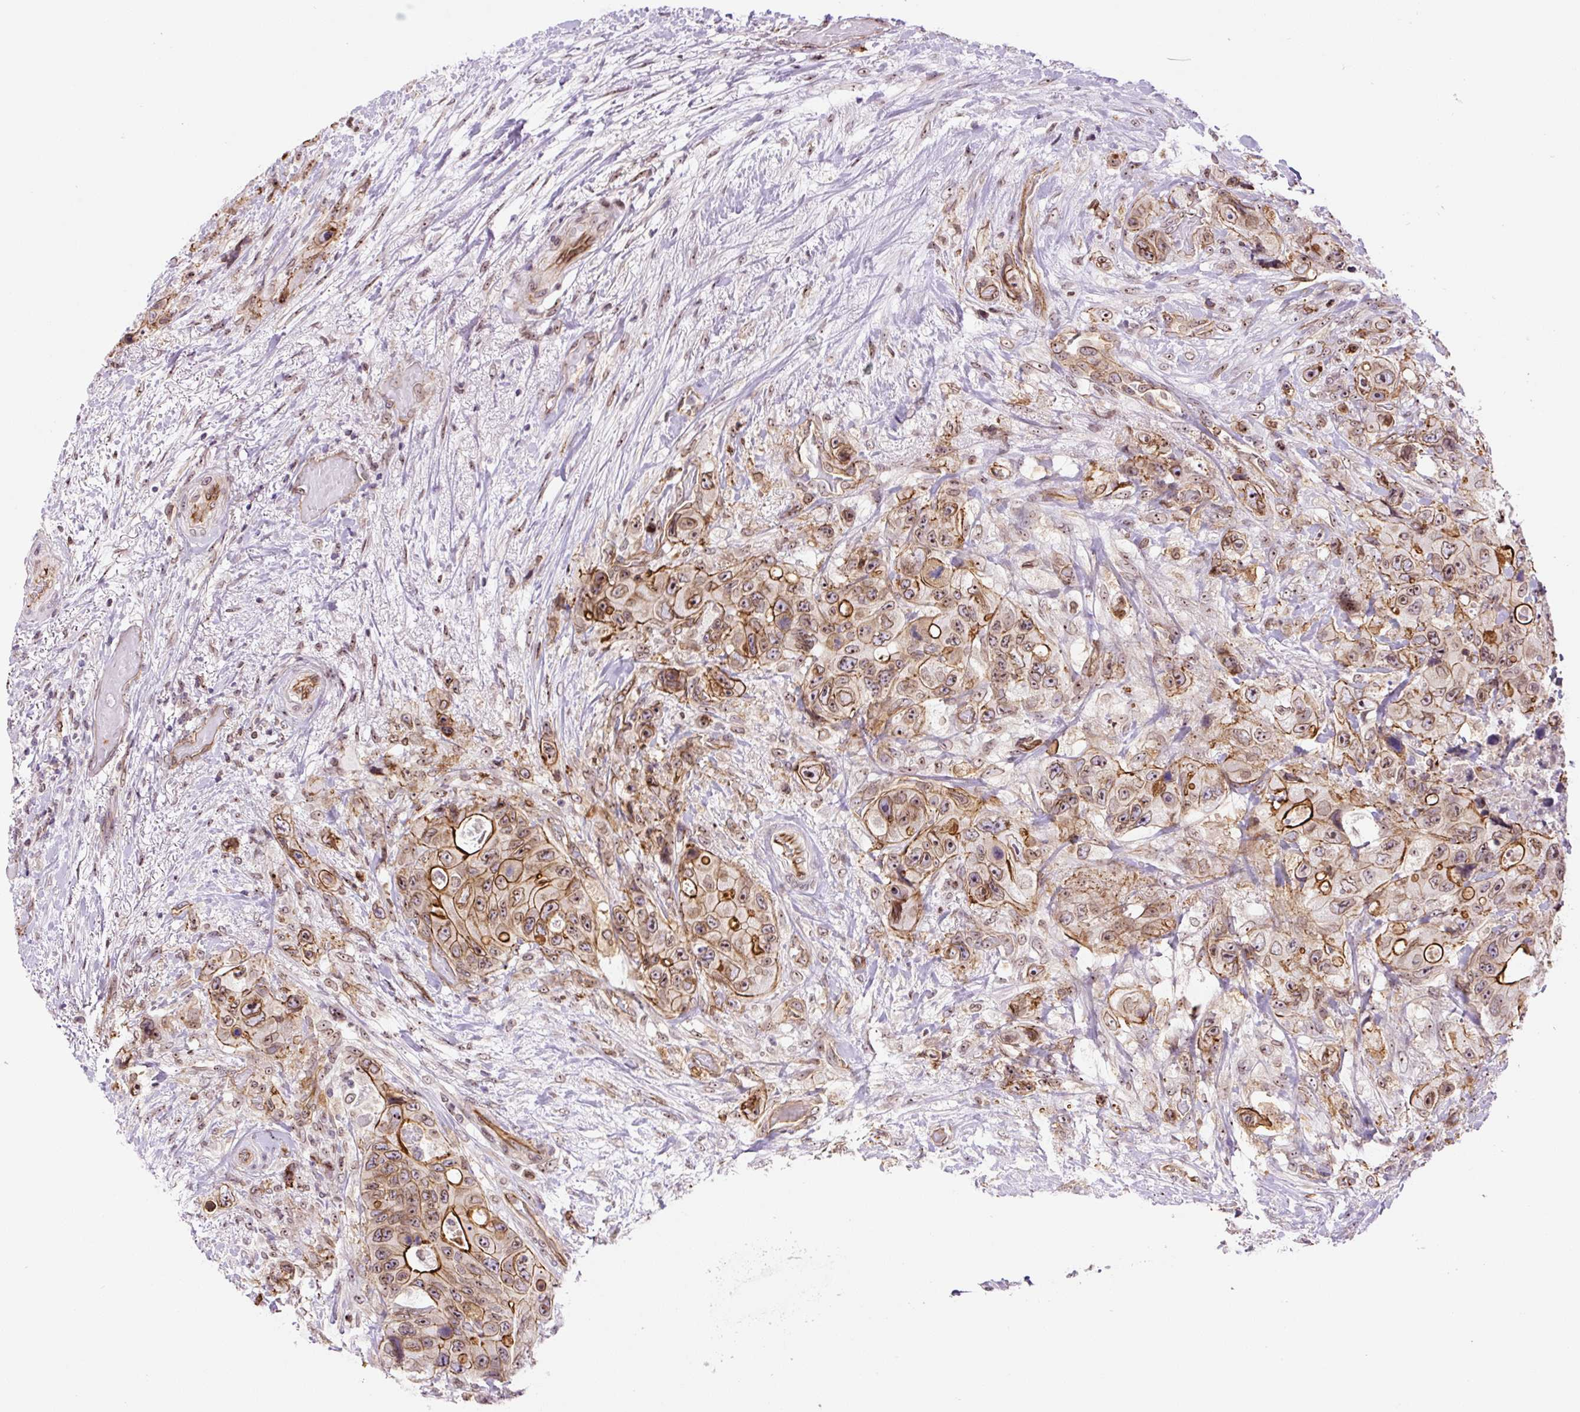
{"staining": {"intensity": "strong", "quantity": "25%-75%", "location": "cytoplasmic/membranous,nuclear"}, "tissue": "colorectal cancer", "cell_type": "Tumor cells", "image_type": "cancer", "snomed": [{"axis": "morphology", "description": "Adenocarcinoma, NOS"}, {"axis": "topography", "description": "Colon"}], "caption": "Immunohistochemical staining of colorectal cancer (adenocarcinoma) demonstrates strong cytoplasmic/membranous and nuclear protein positivity in approximately 25%-75% of tumor cells. The staining was performed using DAB (3,3'-diaminobenzidine), with brown indicating positive protein expression. Nuclei are stained blue with hematoxylin.", "gene": "MYO5C", "patient": {"sex": "female", "age": 46}}